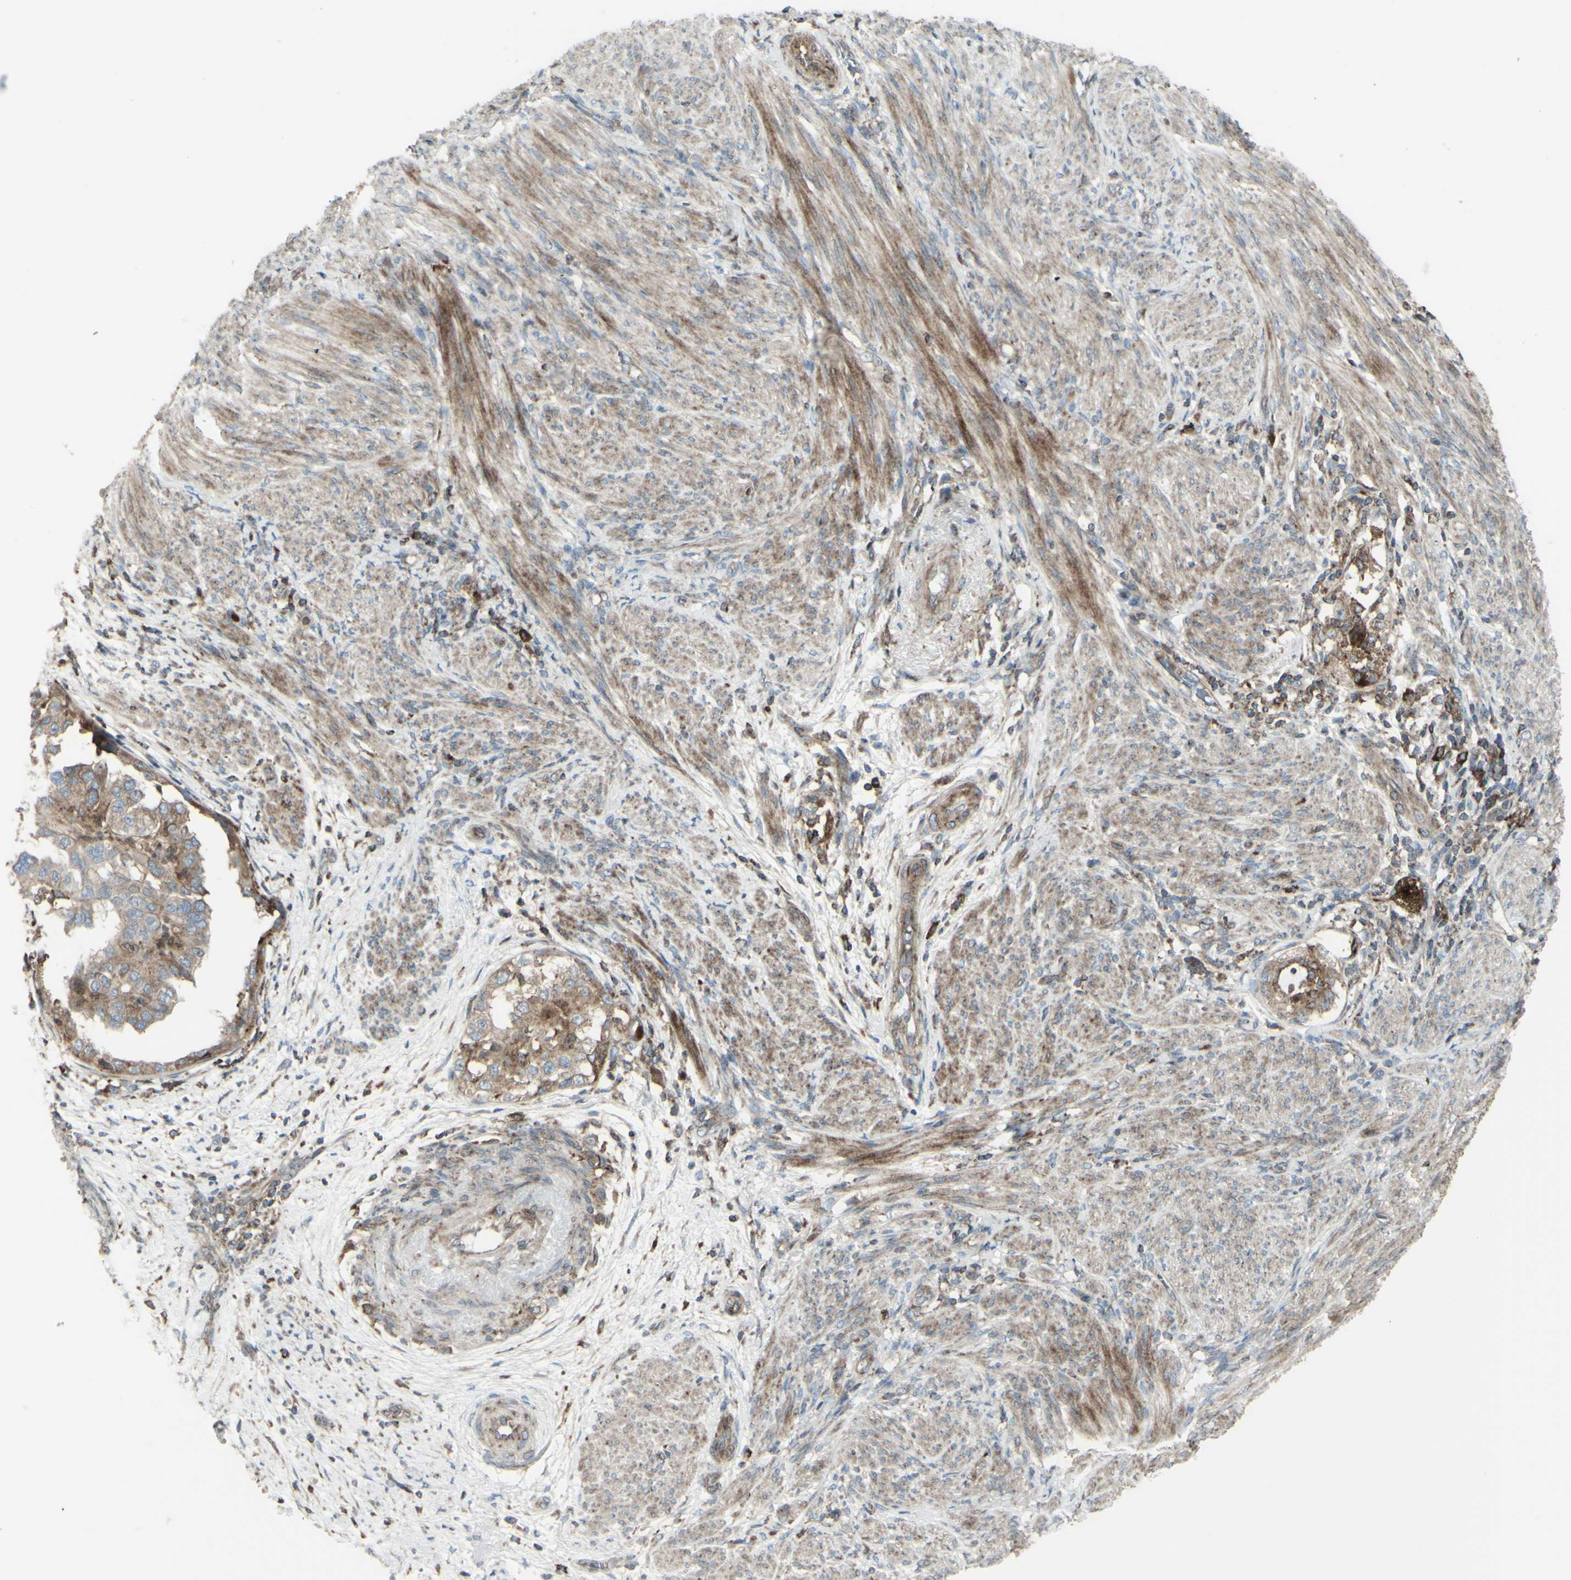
{"staining": {"intensity": "moderate", "quantity": ">75%", "location": "cytoplasmic/membranous"}, "tissue": "endometrial cancer", "cell_type": "Tumor cells", "image_type": "cancer", "snomed": [{"axis": "morphology", "description": "Adenocarcinoma, NOS"}, {"axis": "topography", "description": "Endometrium"}], "caption": "Protein staining of endometrial cancer tissue displays moderate cytoplasmic/membranous staining in approximately >75% of tumor cells.", "gene": "NAPA", "patient": {"sex": "female", "age": 85}}